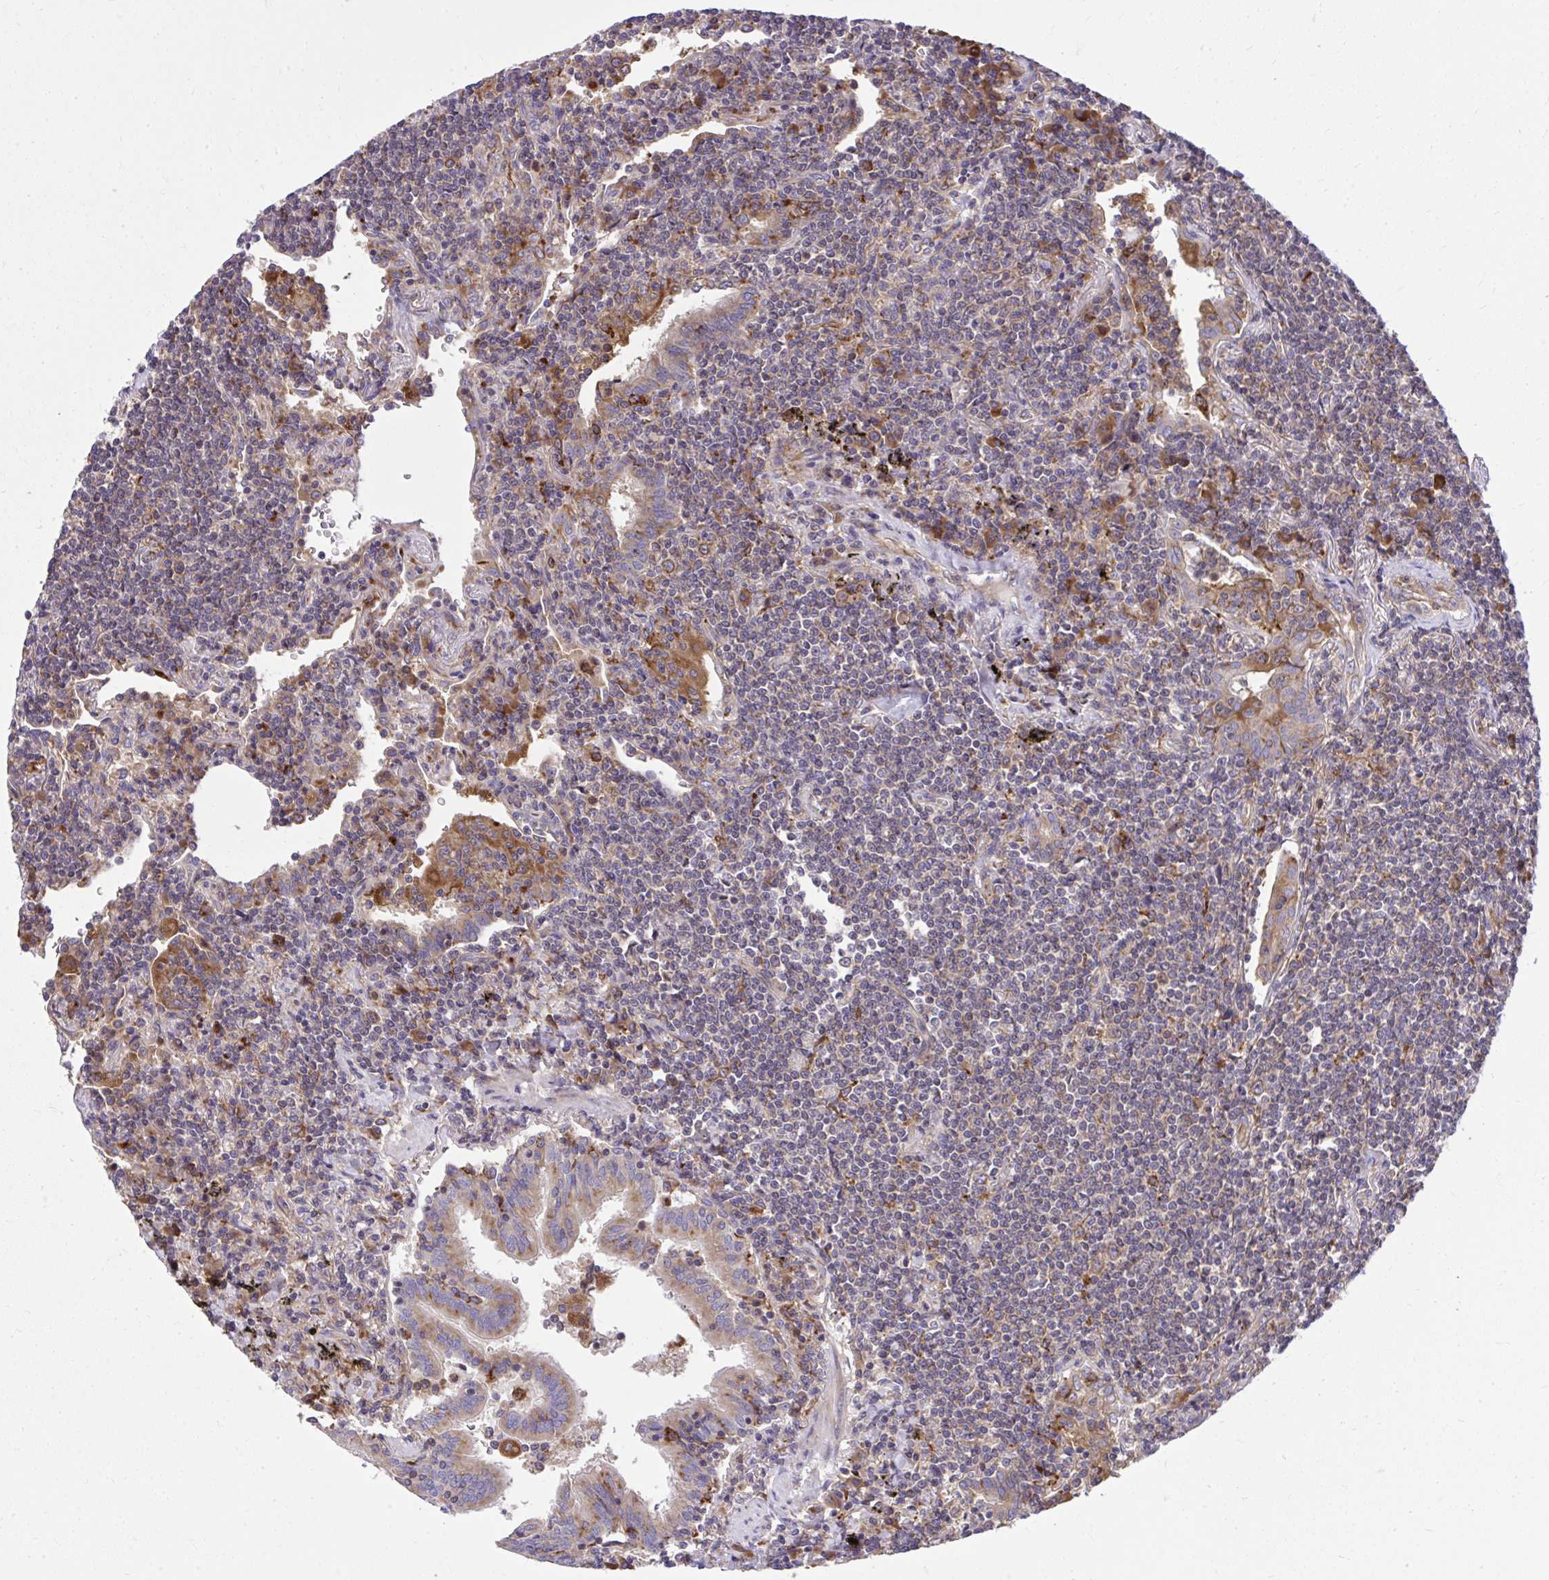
{"staining": {"intensity": "negative", "quantity": "none", "location": "none"}, "tissue": "lymphoma", "cell_type": "Tumor cells", "image_type": "cancer", "snomed": [{"axis": "morphology", "description": "Malignant lymphoma, non-Hodgkin's type, Low grade"}, {"axis": "topography", "description": "Lung"}], "caption": "Immunohistochemistry (IHC) of human low-grade malignant lymphoma, non-Hodgkin's type demonstrates no expression in tumor cells.", "gene": "PAIP2", "patient": {"sex": "female", "age": 71}}